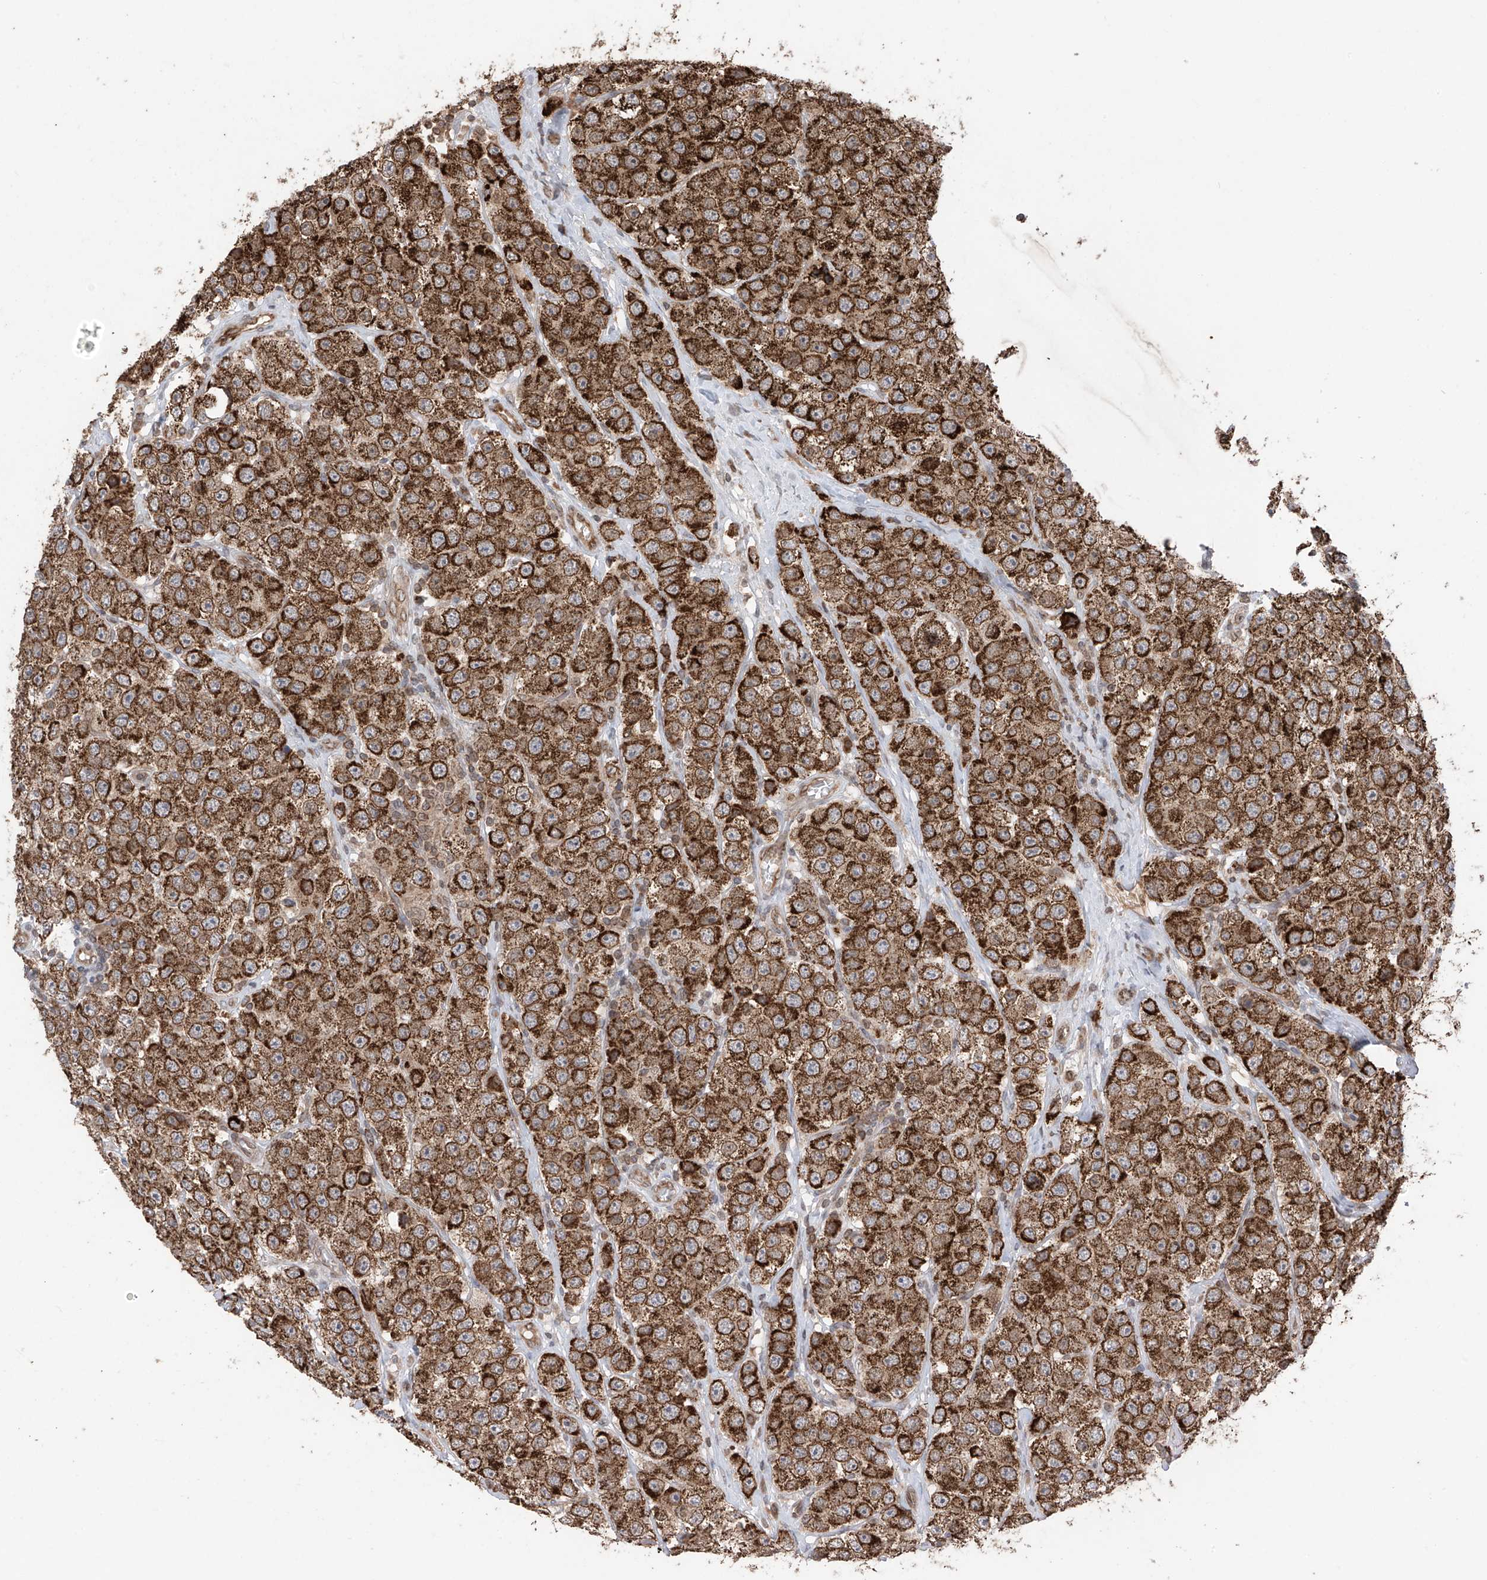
{"staining": {"intensity": "strong", "quantity": ">75%", "location": "cytoplasmic/membranous,nuclear"}, "tissue": "testis cancer", "cell_type": "Tumor cells", "image_type": "cancer", "snomed": [{"axis": "morphology", "description": "Seminoma, NOS"}, {"axis": "topography", "description": "Testis"}], "caption": "The micrograph exhibits staining of testis seminoma, revealing strong cytoplasmic/membranous and nuclear protein staining (brown color) within tumor cells.", "gene": "AHCTF1", "patient": {"sex": "male", "age": 28}}